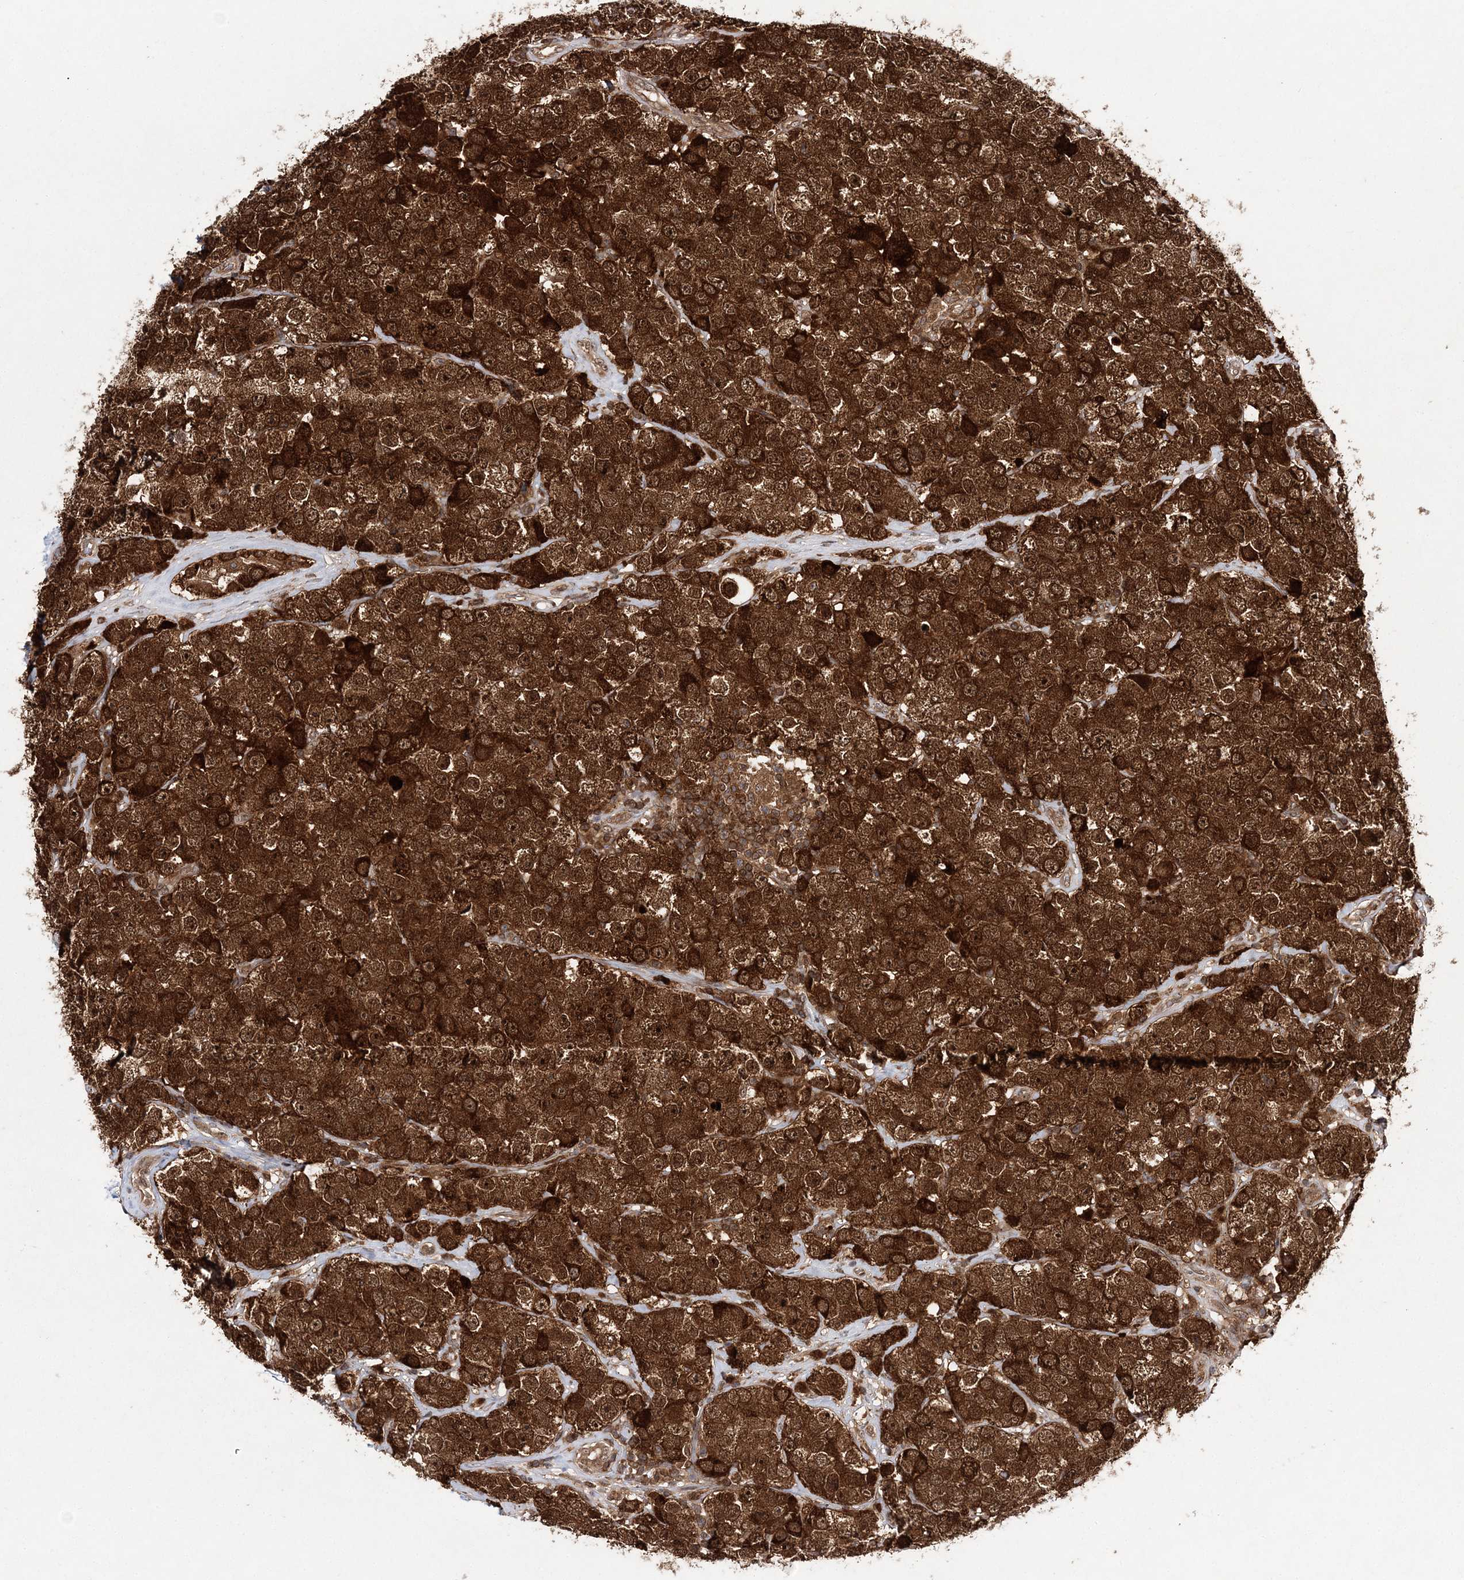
{"staining": {"intensity": "strong", "quantity": ">75%", "location": "cytoplasmic/membranous"}, "tissue": "testis cancer", "cell_type": "Tumor cells", "image_type": "cancer", "snomed": [{"axis": "morphology", "description": "Seminoma, NOS"}, {"axis": "topography", "description": "Testis"}], "caption": "Testis seminoma tissue exhibits strong cytoplasmic/membranous positivity in approximately >75% of tumor cells, visualized by immunohistochemistry.", "gene": "NIF3L1", "patient": {"sex": "male", "age": 28}}